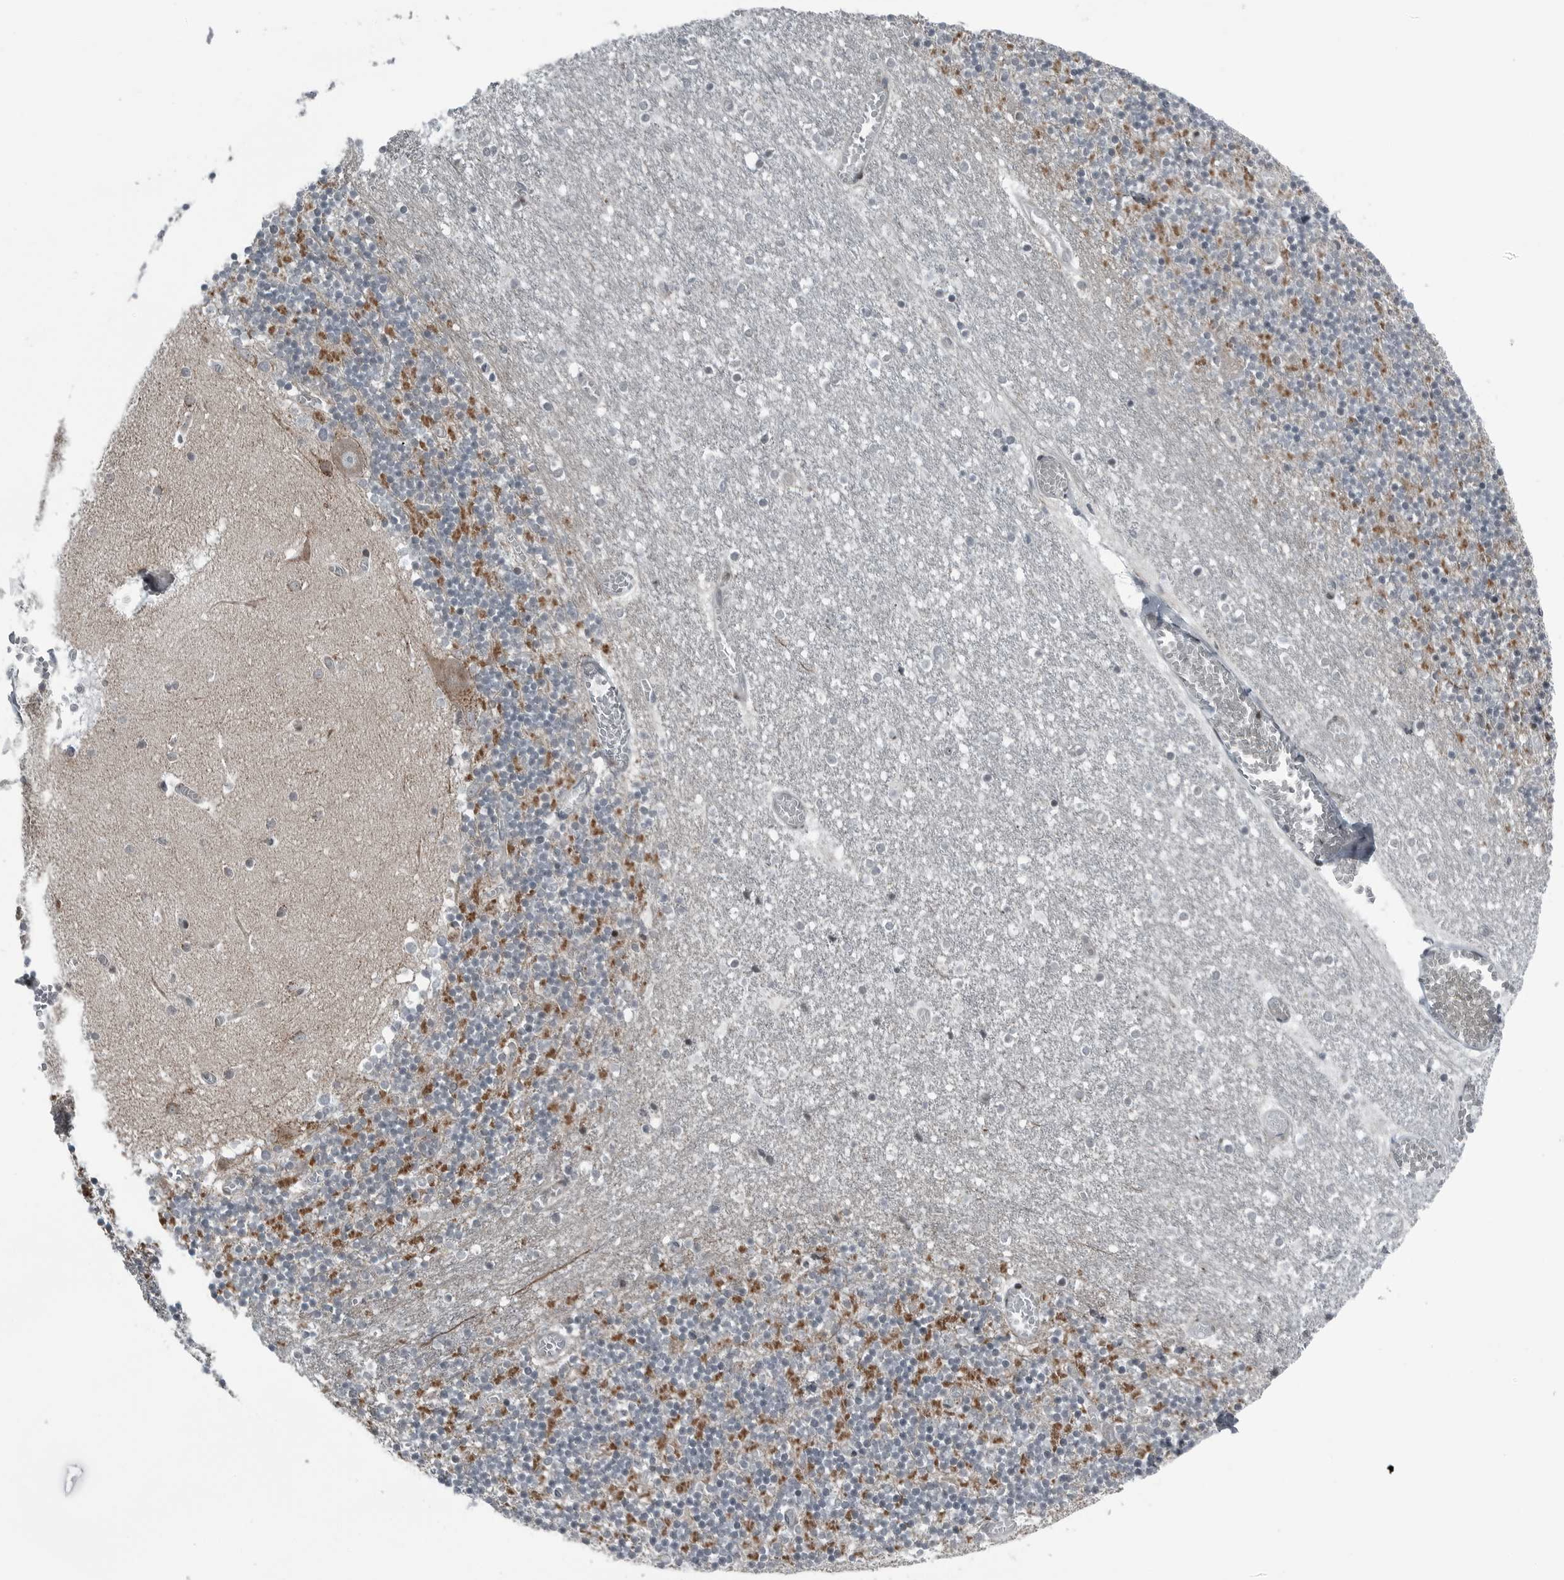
{"staining": {"intensity": "strong", "quantity": "<25%", "location": "cytoplasmic/membranous"}, "tissue": "cerebellum", "cell_type": "Cells in granular layer", "image_type": "normal", "snomed": [{"axis": "morphology", "description": "Normal tissue, NOS"}, {"axis": "topography", "description": "Cerebellum"}], "caption": "This is an image of immunohistochemistry (IHC) staining of normal cerebellum, which shows strong expression in the cytoplasmic/membranous of cells in granular layer.", "gene": "GAK", "patient": {"sex": "female", "age": 28}}